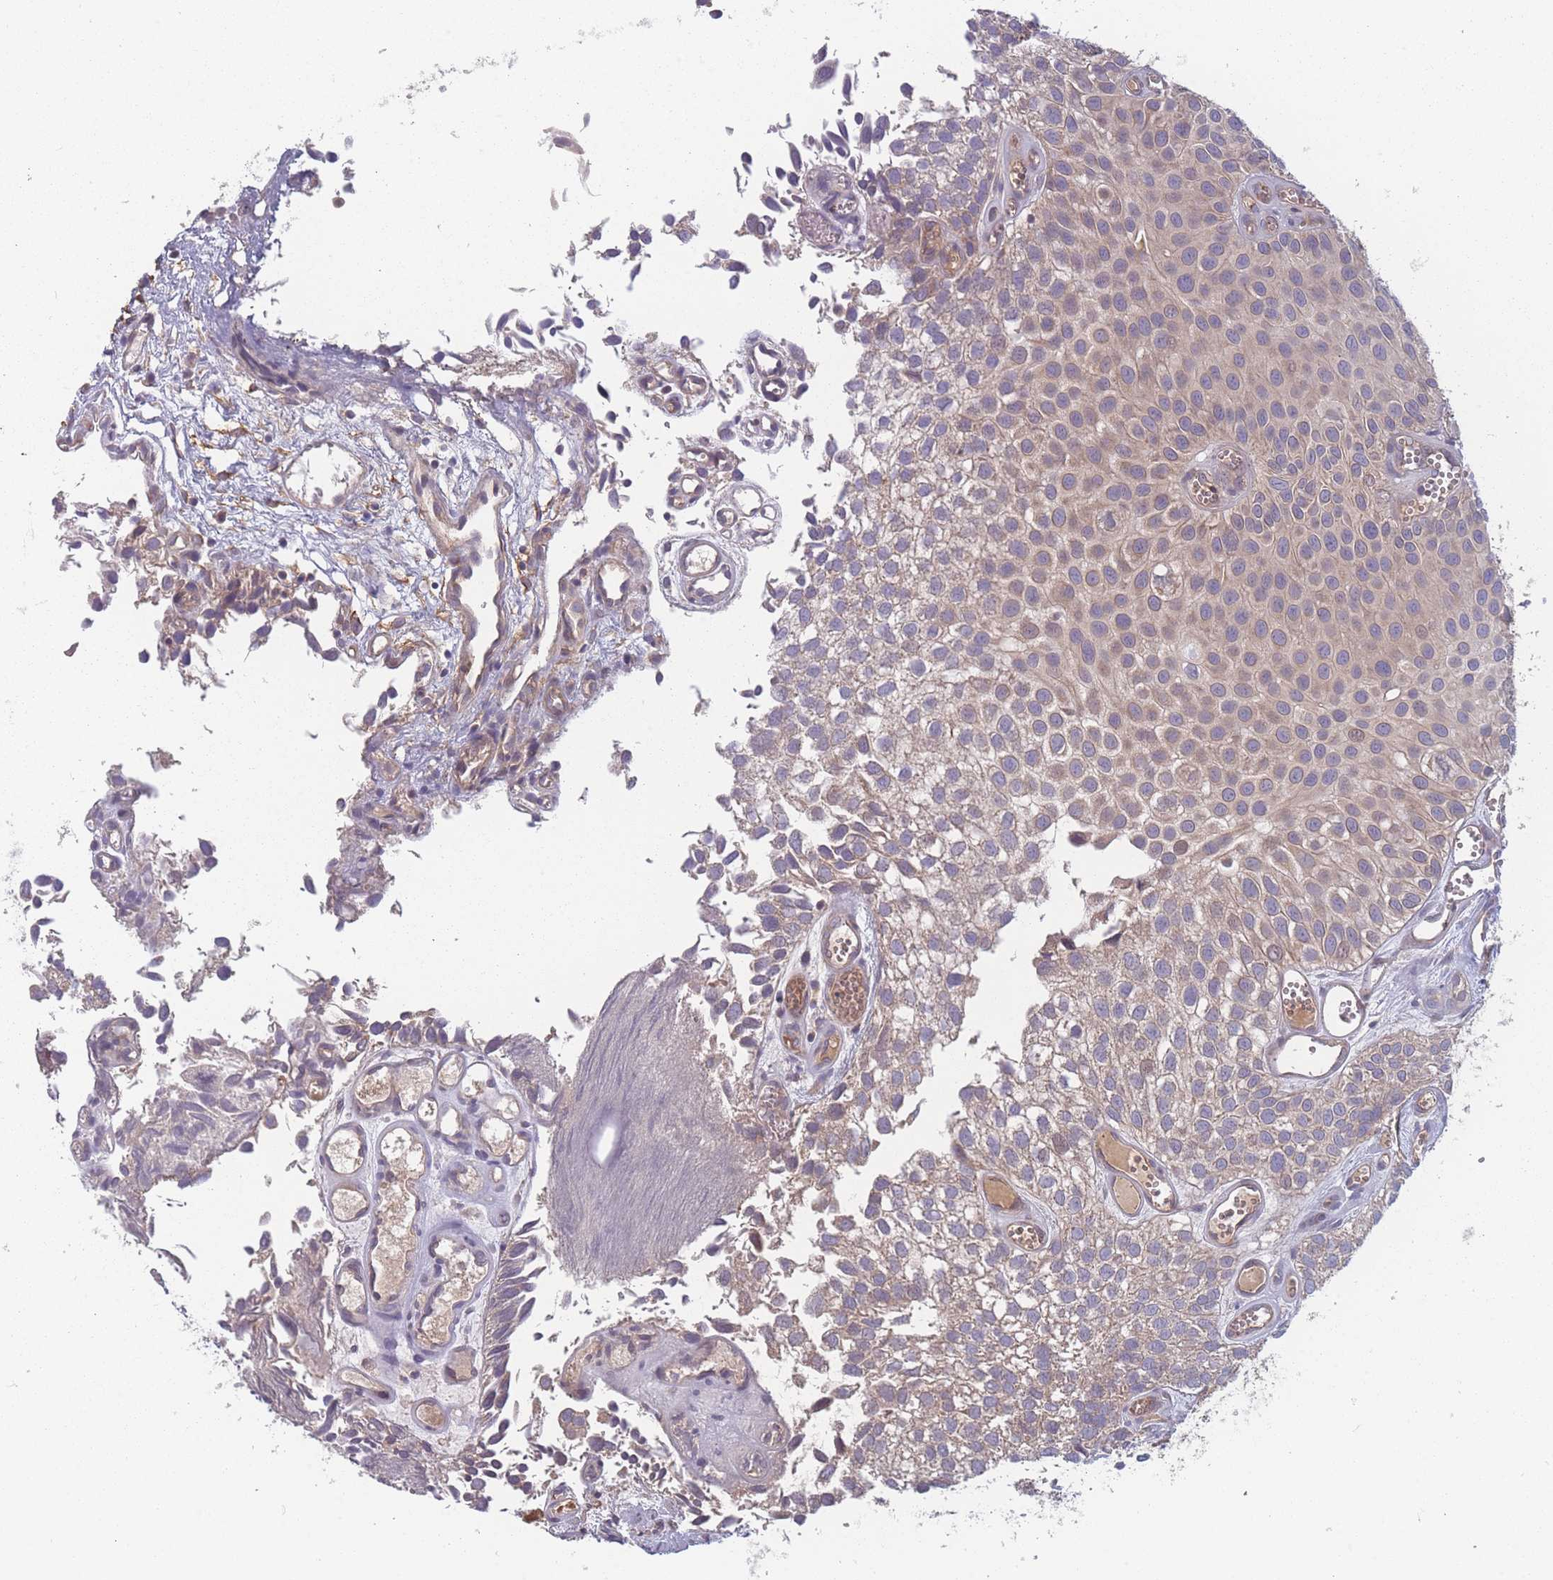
{"staining": {"intensity": "weak", "quantity": ">75%", "location": "cytoplasmic/membranous"}, "tissue": "urothelial cancer", "cell_type": "Tumor cells", "image_type": "cancer", "snomed": [{"axis": "morphology", "description": "Urothelial carcinoma, Low grade"}, {"axis": "topography", "description": "Urinary bladder"}], "caption": "Weak cytoplasmic/membranous protein staining is appreciated in about >75% of tumor cells in urothelial cancer.", "gene": "ATP5MG", "patient": {"sex": "male", "age": 88}}